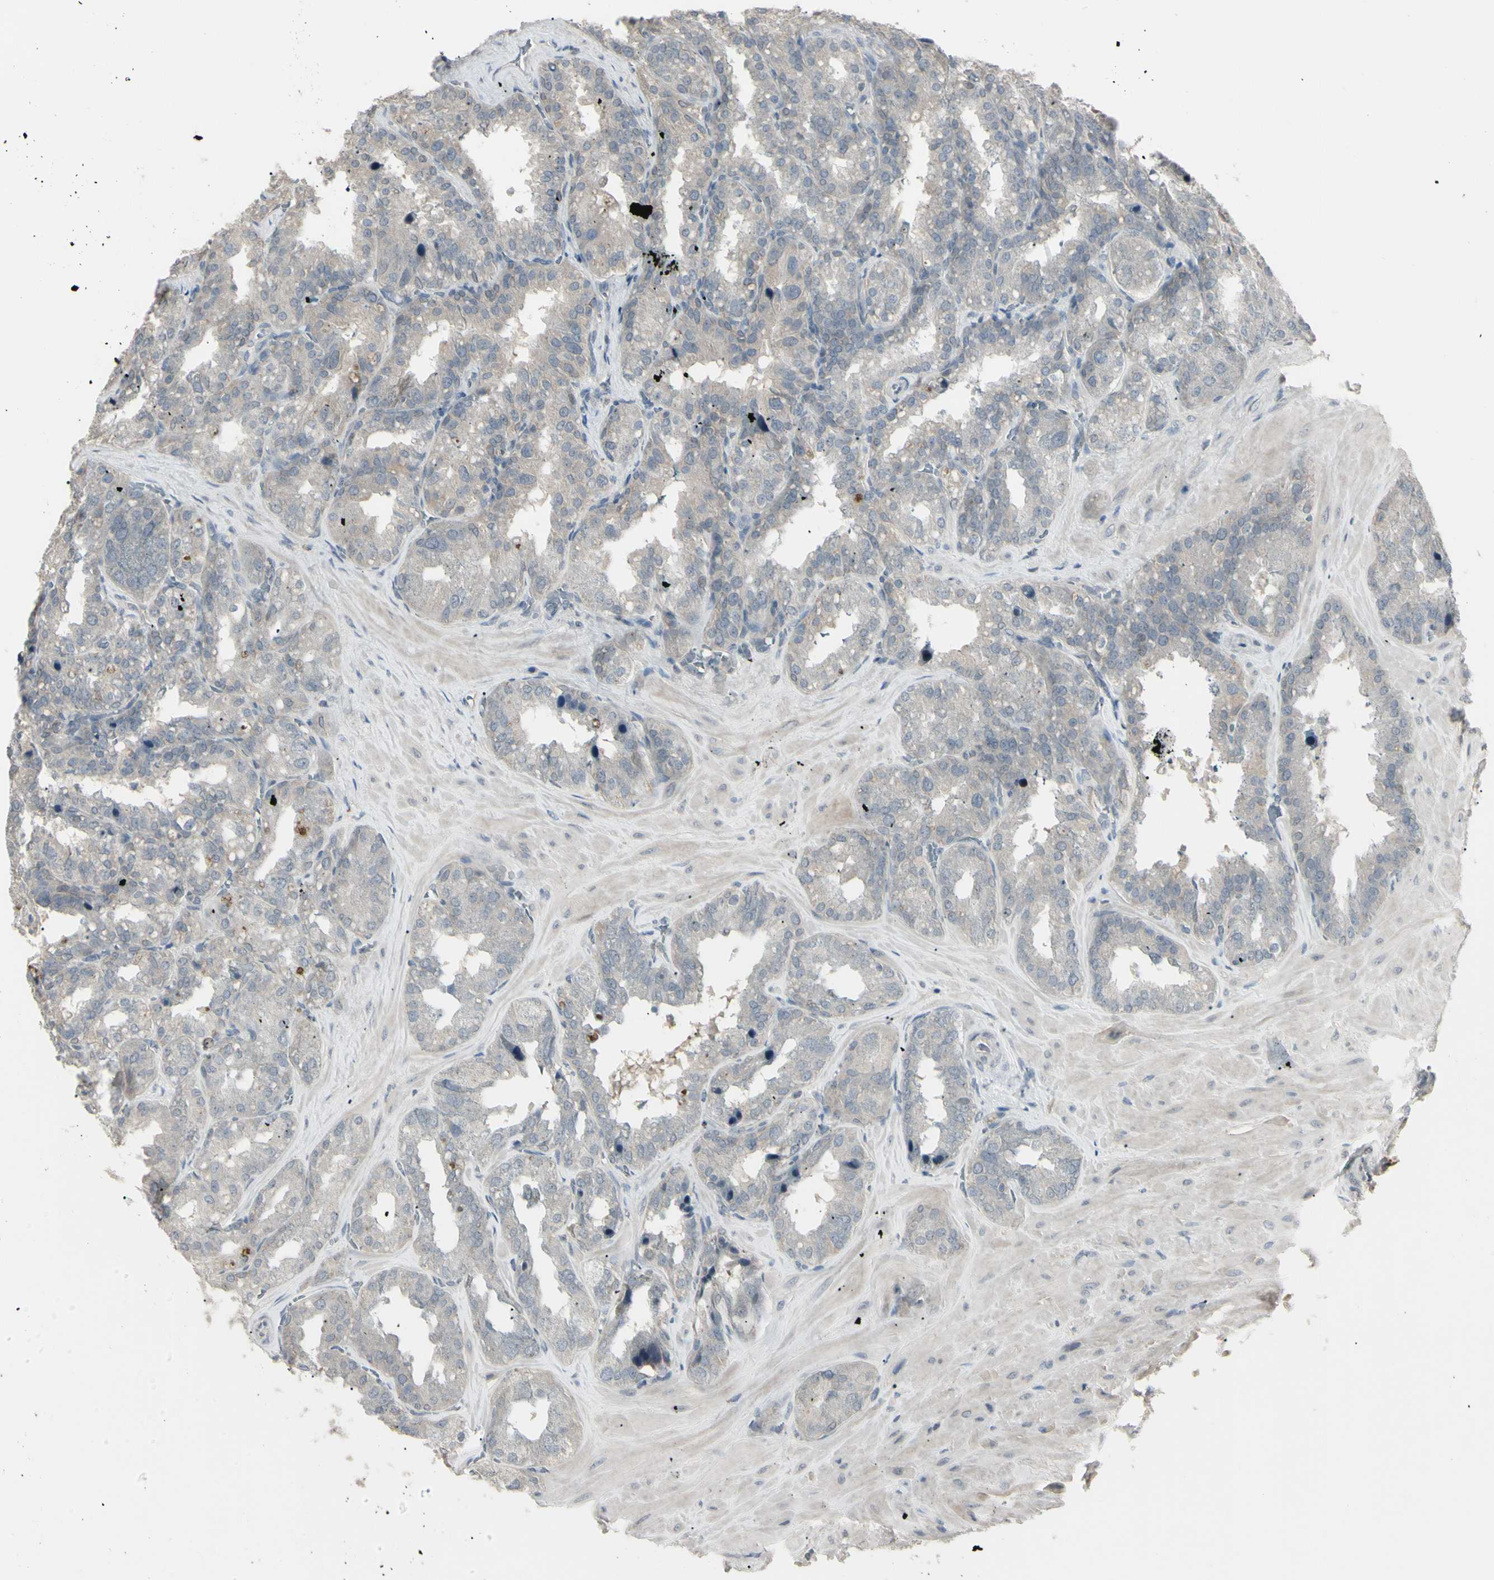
{"staining": {"intensity": "negative", "quantity": "none", "location": "none"}, "tissue": "seminal vesicle", "cell_type": "Glandular cells", "image_type": "normal", "snomed": [{"axis": "morphology", "description": "Normal tissue, NOS"}, {"axis": "topography", "description": "Prostate"}, {"axis": "topography", "description": "Seminal veicle"}], "caption": "IHC of normal human seminal vesicle reveals no positivity in glandular cells. (DAB immunohistochemistry visualized using brightfield microscopy, high magnification).", "gene": "PIAS4", "patient": {"sex": "male", "age": 51}}